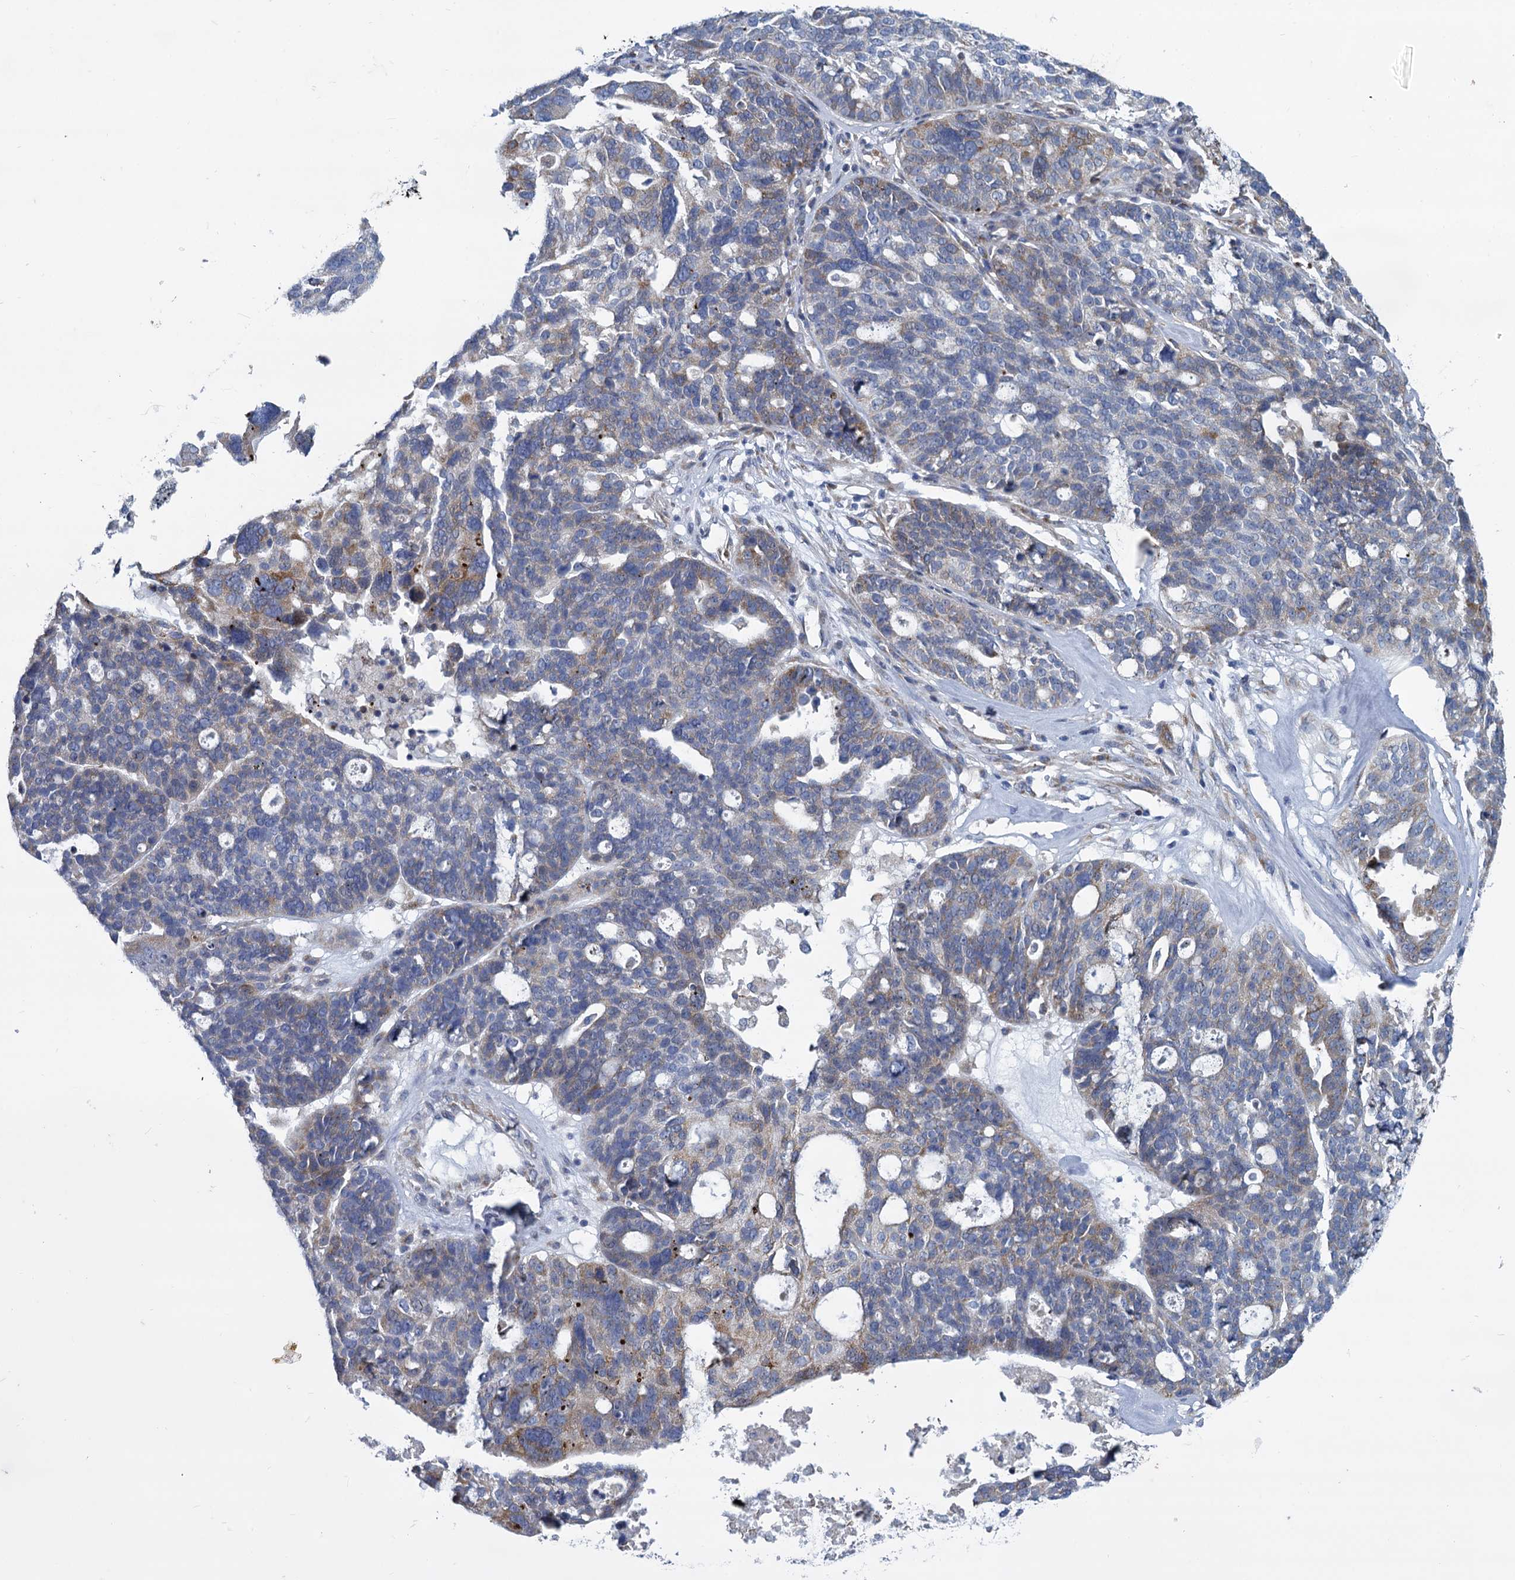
{"staining": {"intensity": "weak", "quantity": "25%-75%", "location": "cytoplasmic/membranous"}, "tissue": "ovarian cancer", "cell_type": "Tumor cells", "image_type": "cancer", "snomed": [{"axis": "morphology", "description": "Cystadenocarcinoma, serous, NOS"}, {"axis": "topography", "description": "Ovary"}], "caption": "Protein expression analysis of human ovarian serous cystadenocarcinoma reveals weak cytoplasmic/membranous positivity in about 25%-75% of tumor cells.", "gene": "PRSS35", "patient": {"sex": "female", "age": 59}}